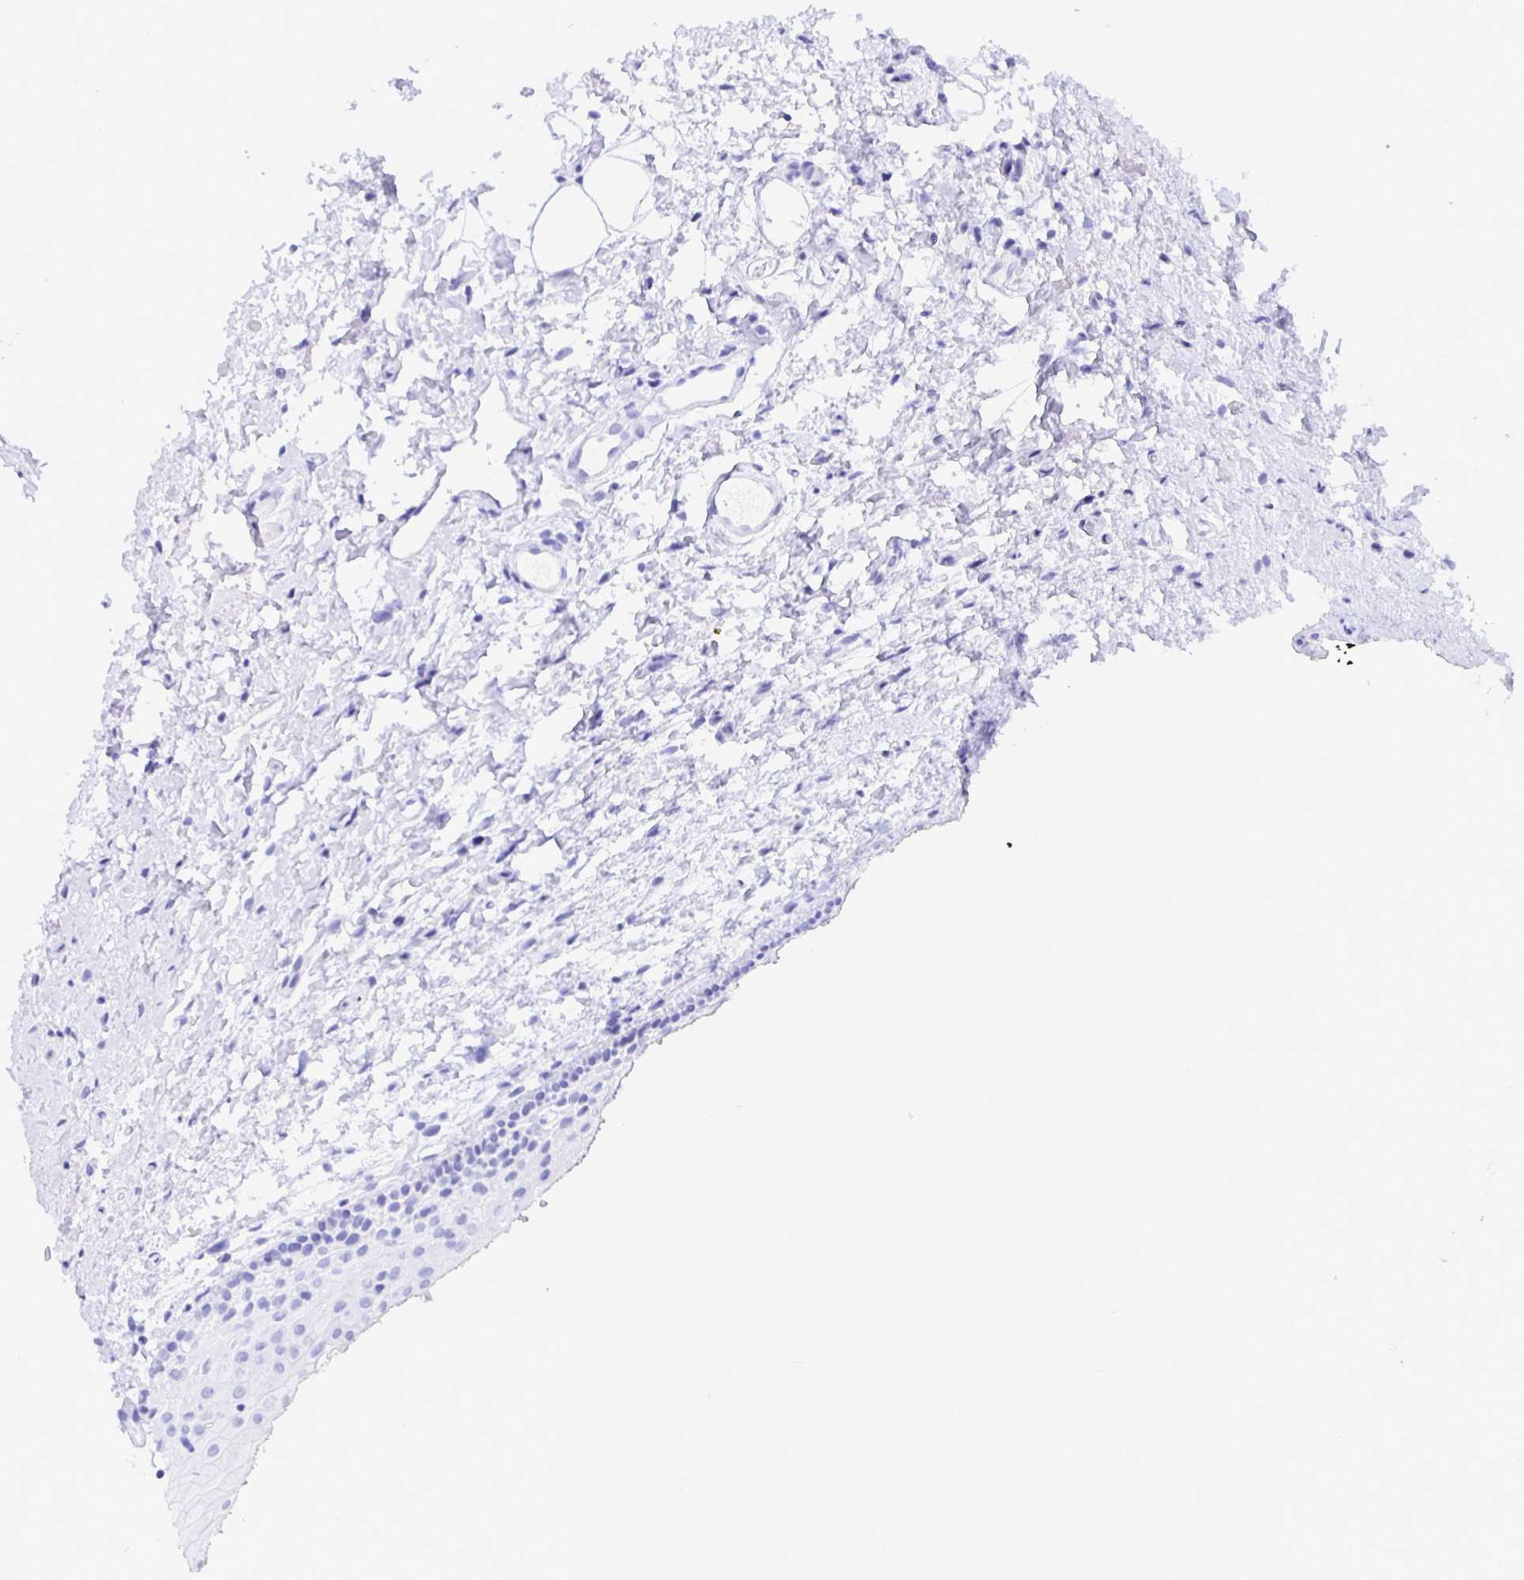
{"staining": {"intensity": "negative", "quantity": "none", "location": "none"}, "tissue": "oral mucosa", "cell_type": "Squamous epithelial cells", "image_type": "normal", "snomed": [{"axis": "morphology", "description": "Normal tissue, NOS"}, {"axis": "topography", "description": "Oral tissue"}], "caption": "Immunohistochemistry photomicrograph of benign oral mucosa stained for a protein (brown), which reveals no staining in squamous epithelial cells.", "gene": "EZHIP", "patient": {"sex": "female", "age": 82}}